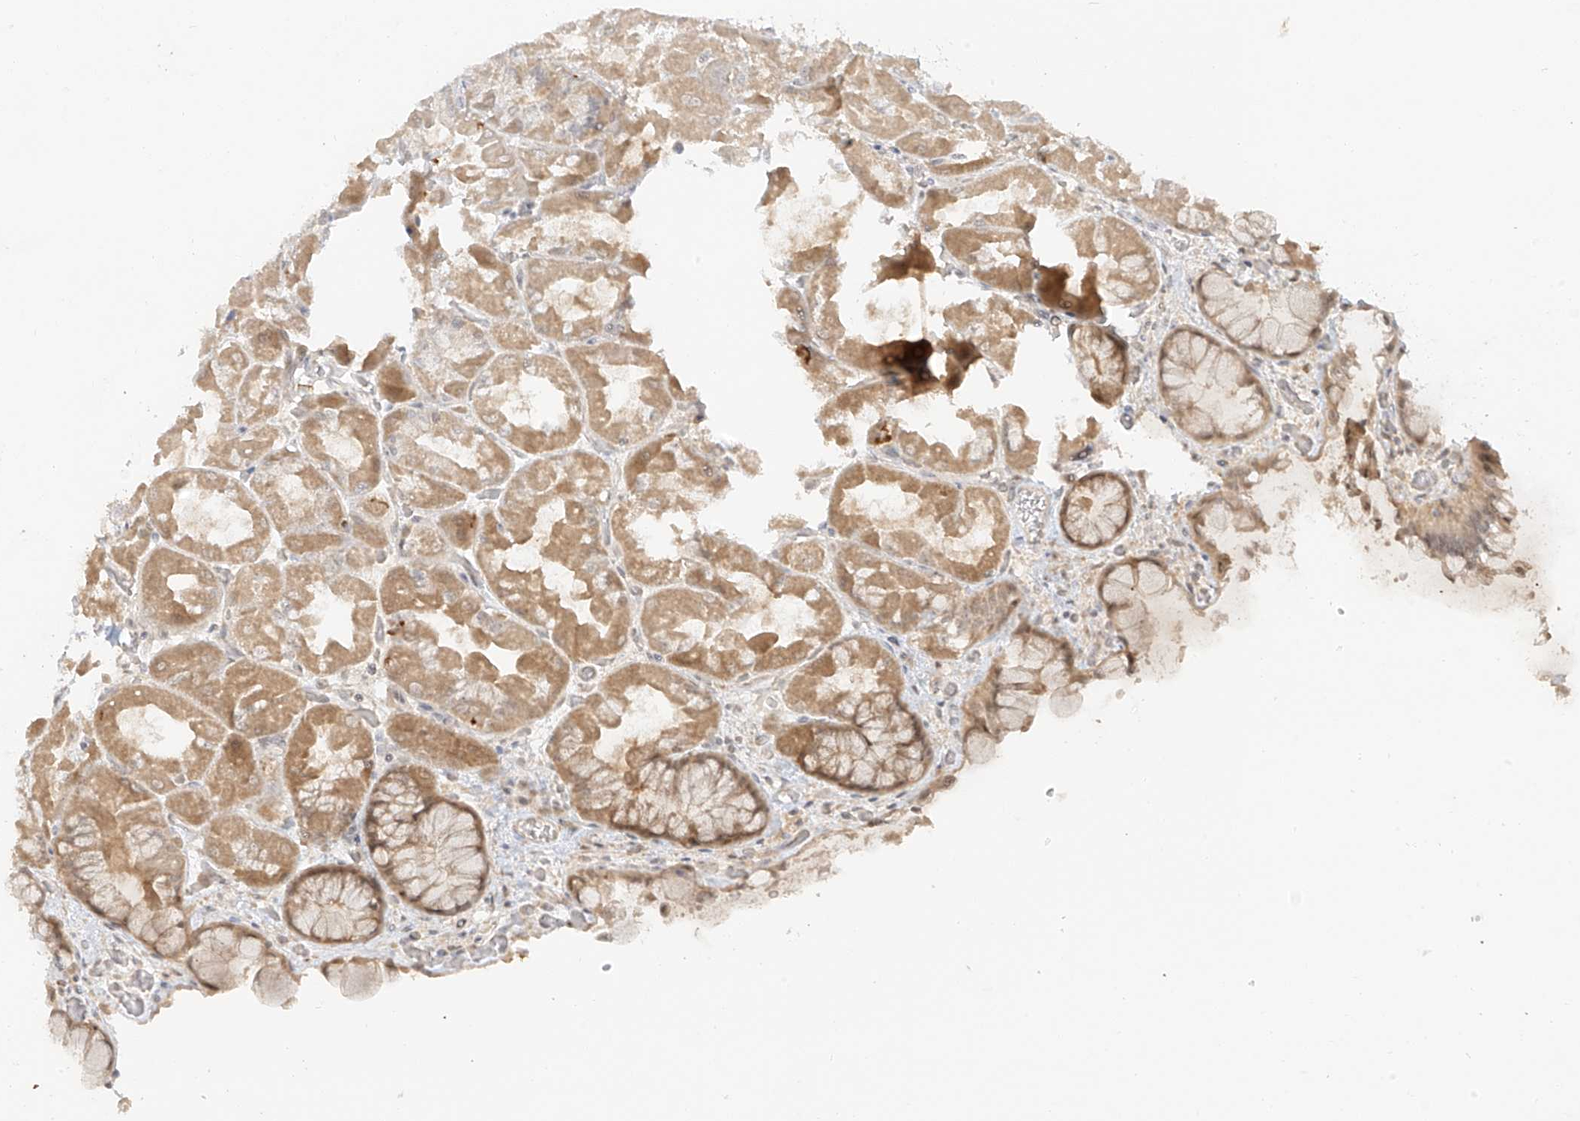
{"staining": {"intensity": "moderate", "quantity": ">75%", "location": "cytoplasmic/membranous"}, "tissue": "stomach", "cell_type": "Glandular cells", "image_type": "normal", "snomed": [{"axis": "morphology", "description": "Normal tissue, NOS"}, {"axis": "topography", "description": "Stomach"}], "caption": "An immunohistochemistry (IHC) micrograph of normal tissue is shown. Protein staining in brown shows moderate cytoplasmic/membranous positivity in stomach within glandular cells. Using DAB (brown) and hematoxylin (blue) stains, captured at high magnification using brightfield microscopy.", "gene": "MIPEP", "patient": {"sex": "female", "age": 61}}